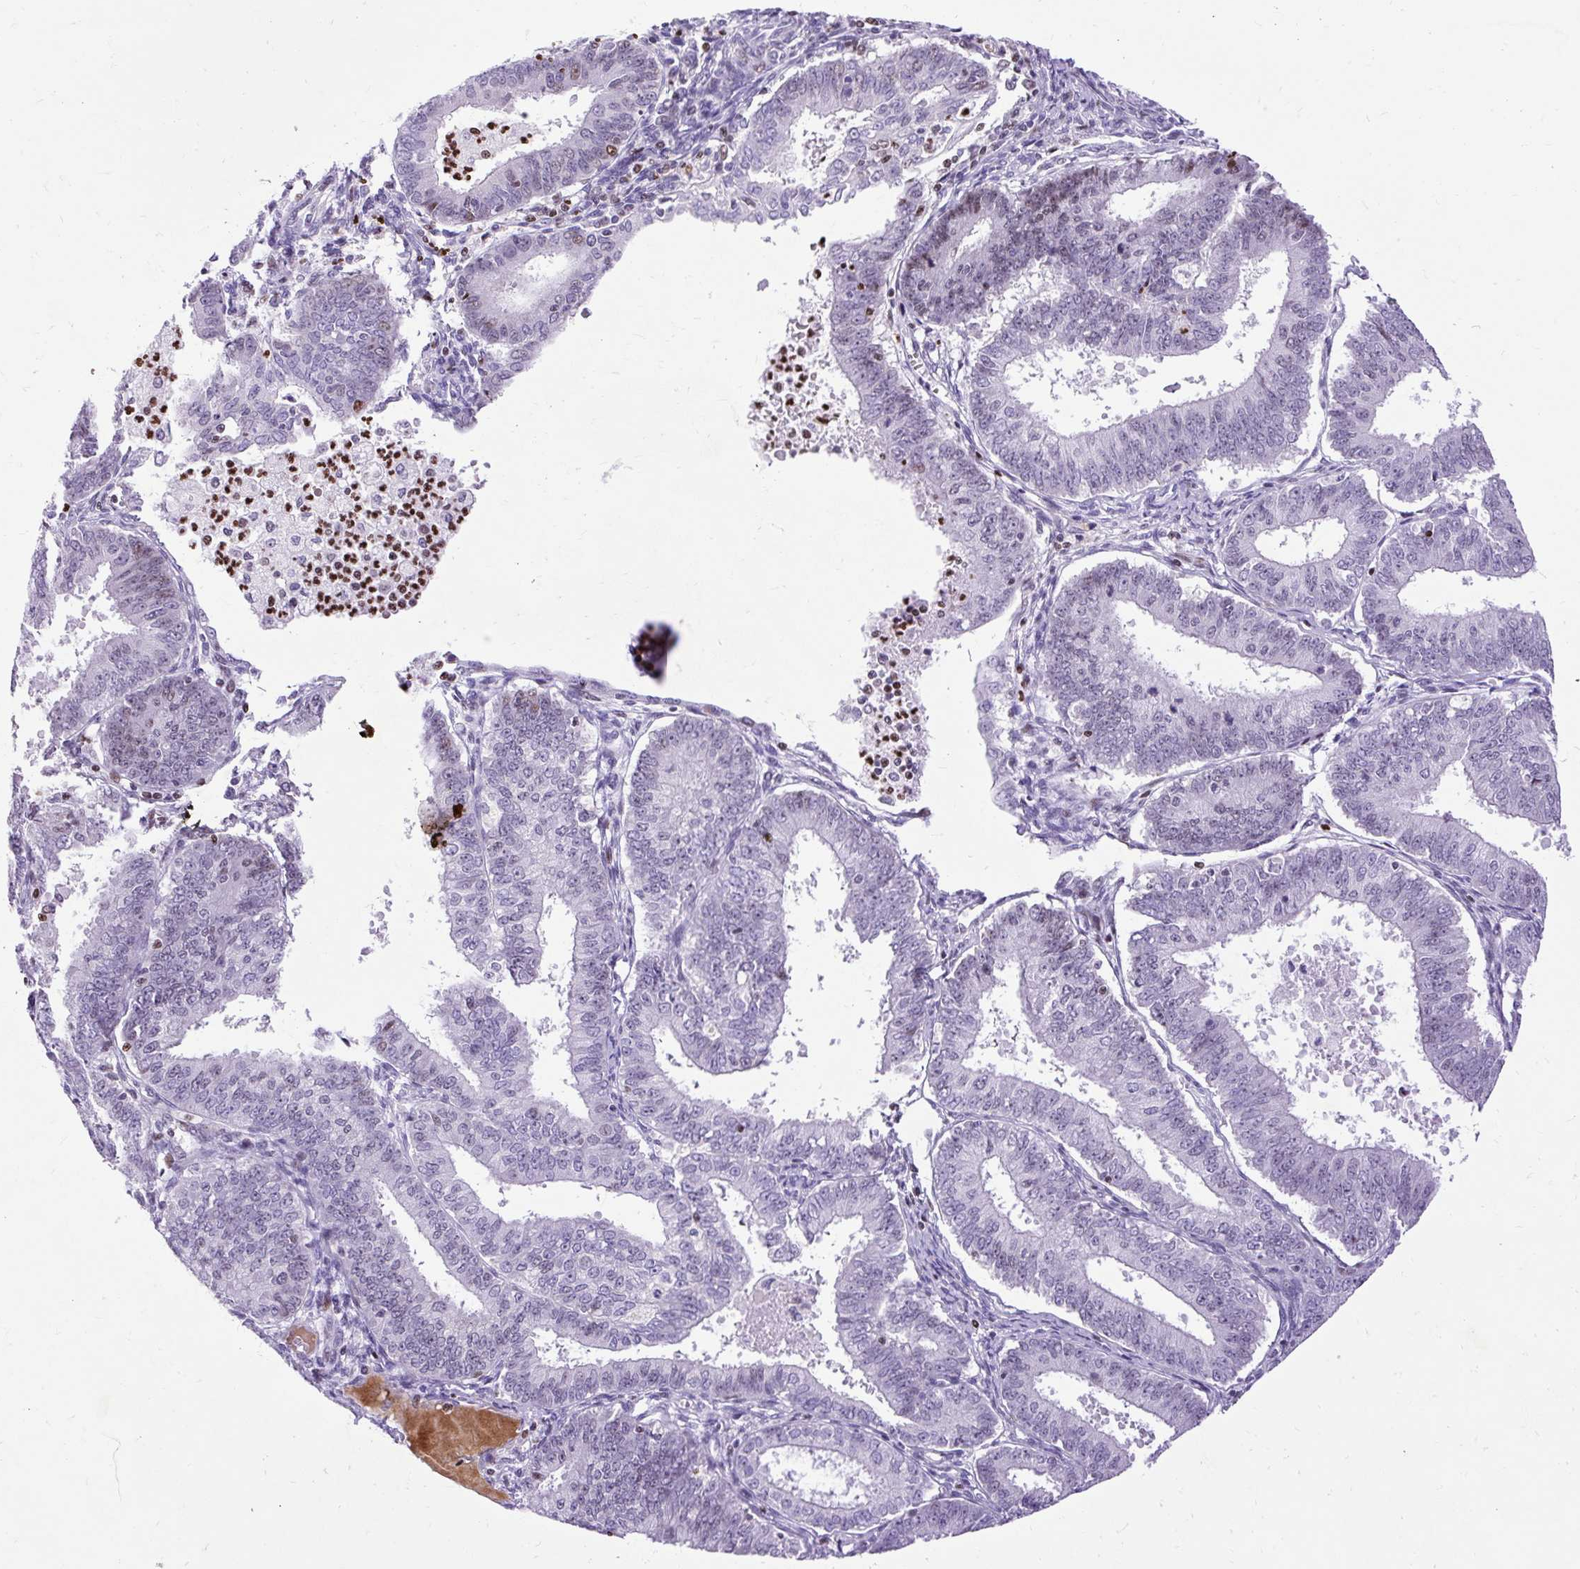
{"staining": {"intensity": "weak", "quantity": "<25%", "location": "nuclear"}, "tissue": "endometrial cancer", "cell_type": "Tumor cells", "image_type": "cancer", "snomed": [{"axis": "morphology", "description": "Adenocarcinoma, NOS"}, {"axis": "topography", "description": "Endometrium"}], "caption": "This is a photomicrograph of IHC staining of endometrial cancer, which shows no expression in tumor cells.", "gene": "SPC24", "patient": {"sex": "female", "age": 73}}